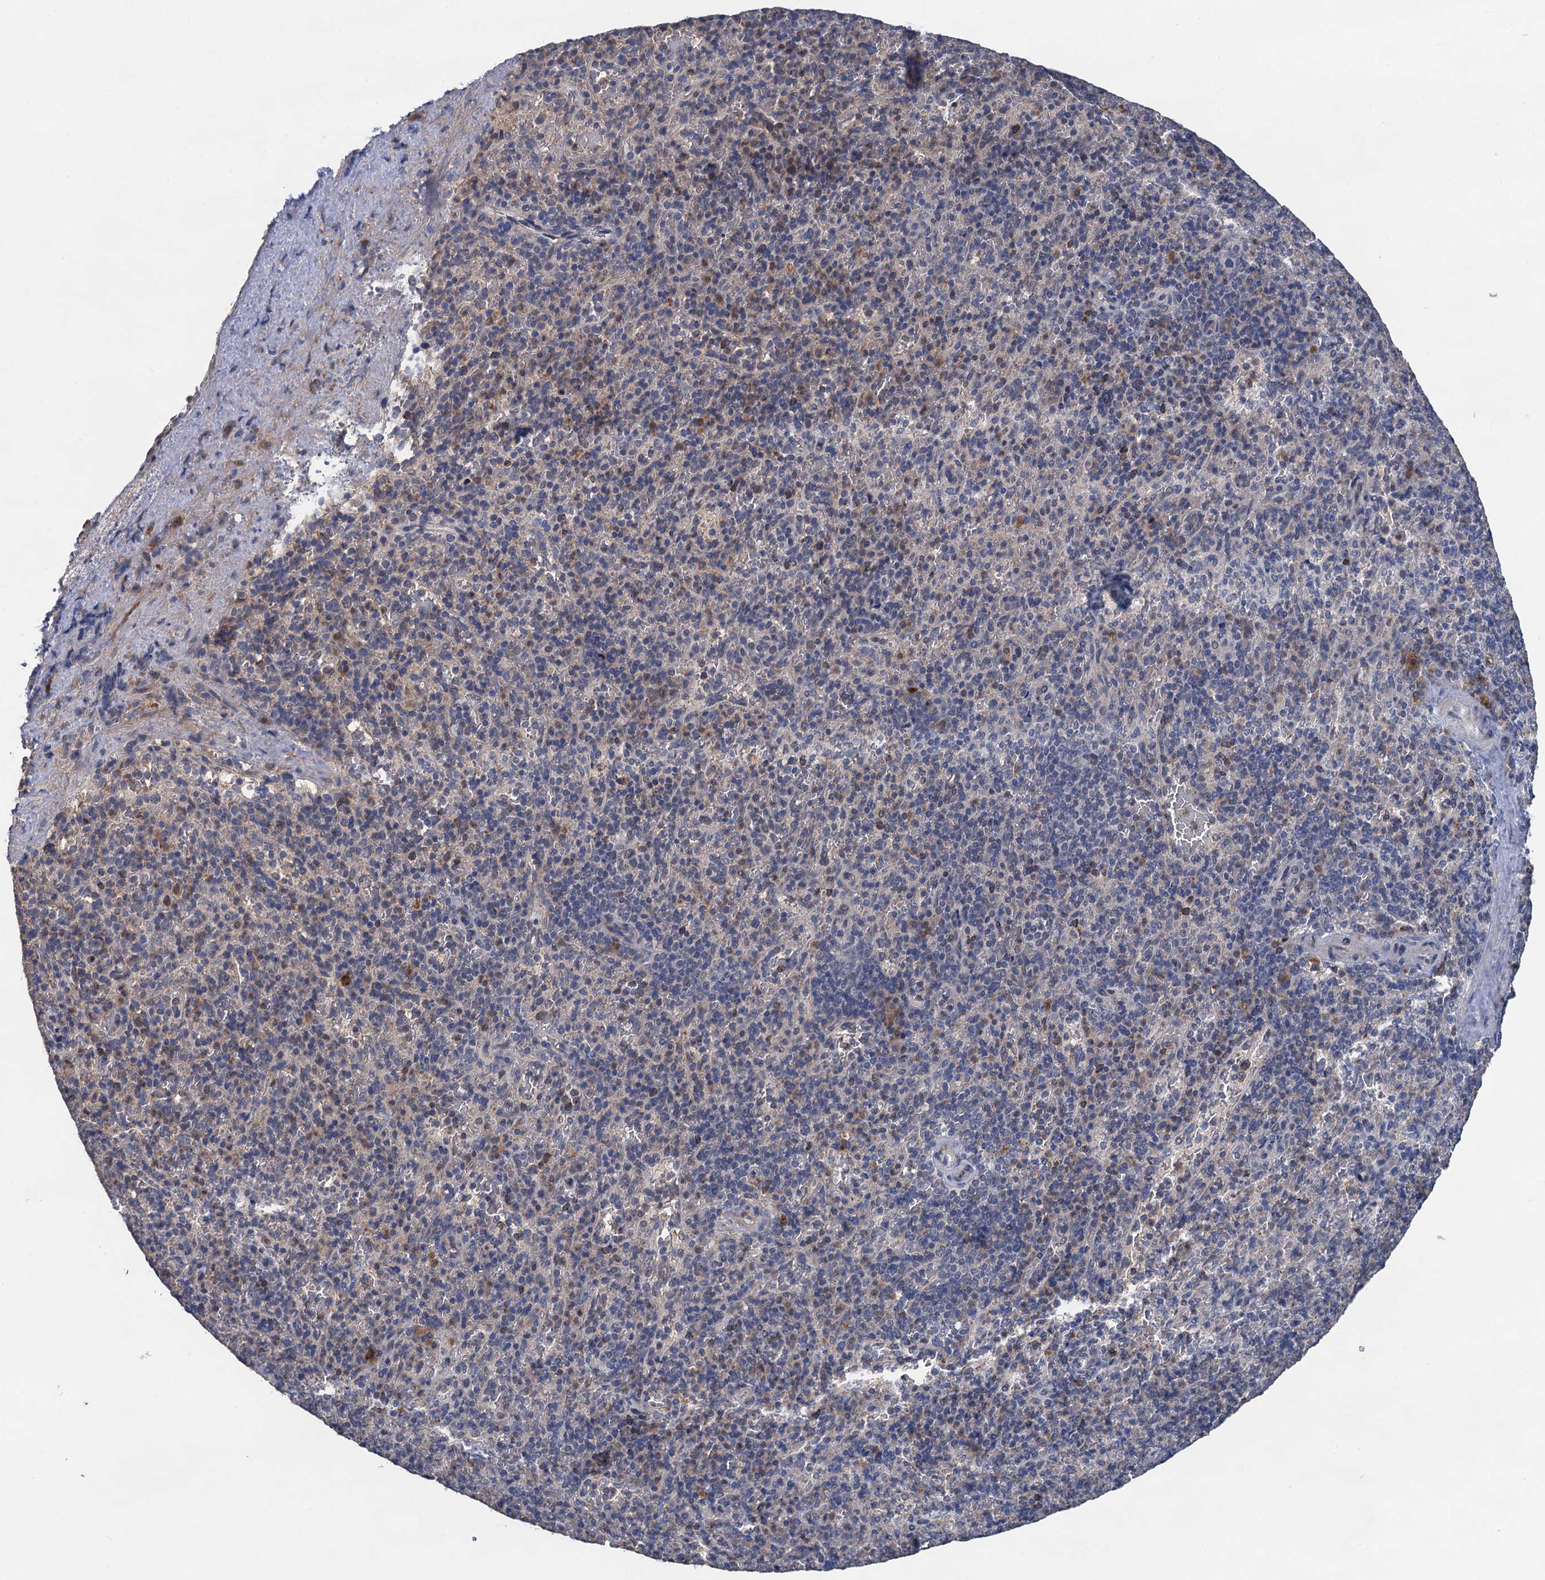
{"staining": {"intensity": "weak", "quantity": "<25%", "location": "cytoplasmic/membranous"}, "tissue": "spleen", "cell_type": "Cells in red pulp", "image_type": "normal", "snomed": [{"axis": "morphology", "description": "Normal tissue, NOS"}, {"axis": "topography", "description": "Spleen"}], "caption": "The photomicrograph reveals no staining of cells in red pulp in unremarkable spleen. (Brightfield microscopy of DAB immunohistochemistry (IHC) at high magnification).", "gene": "TMEM39B", "patient": {"sex": "male", "age": 82}}